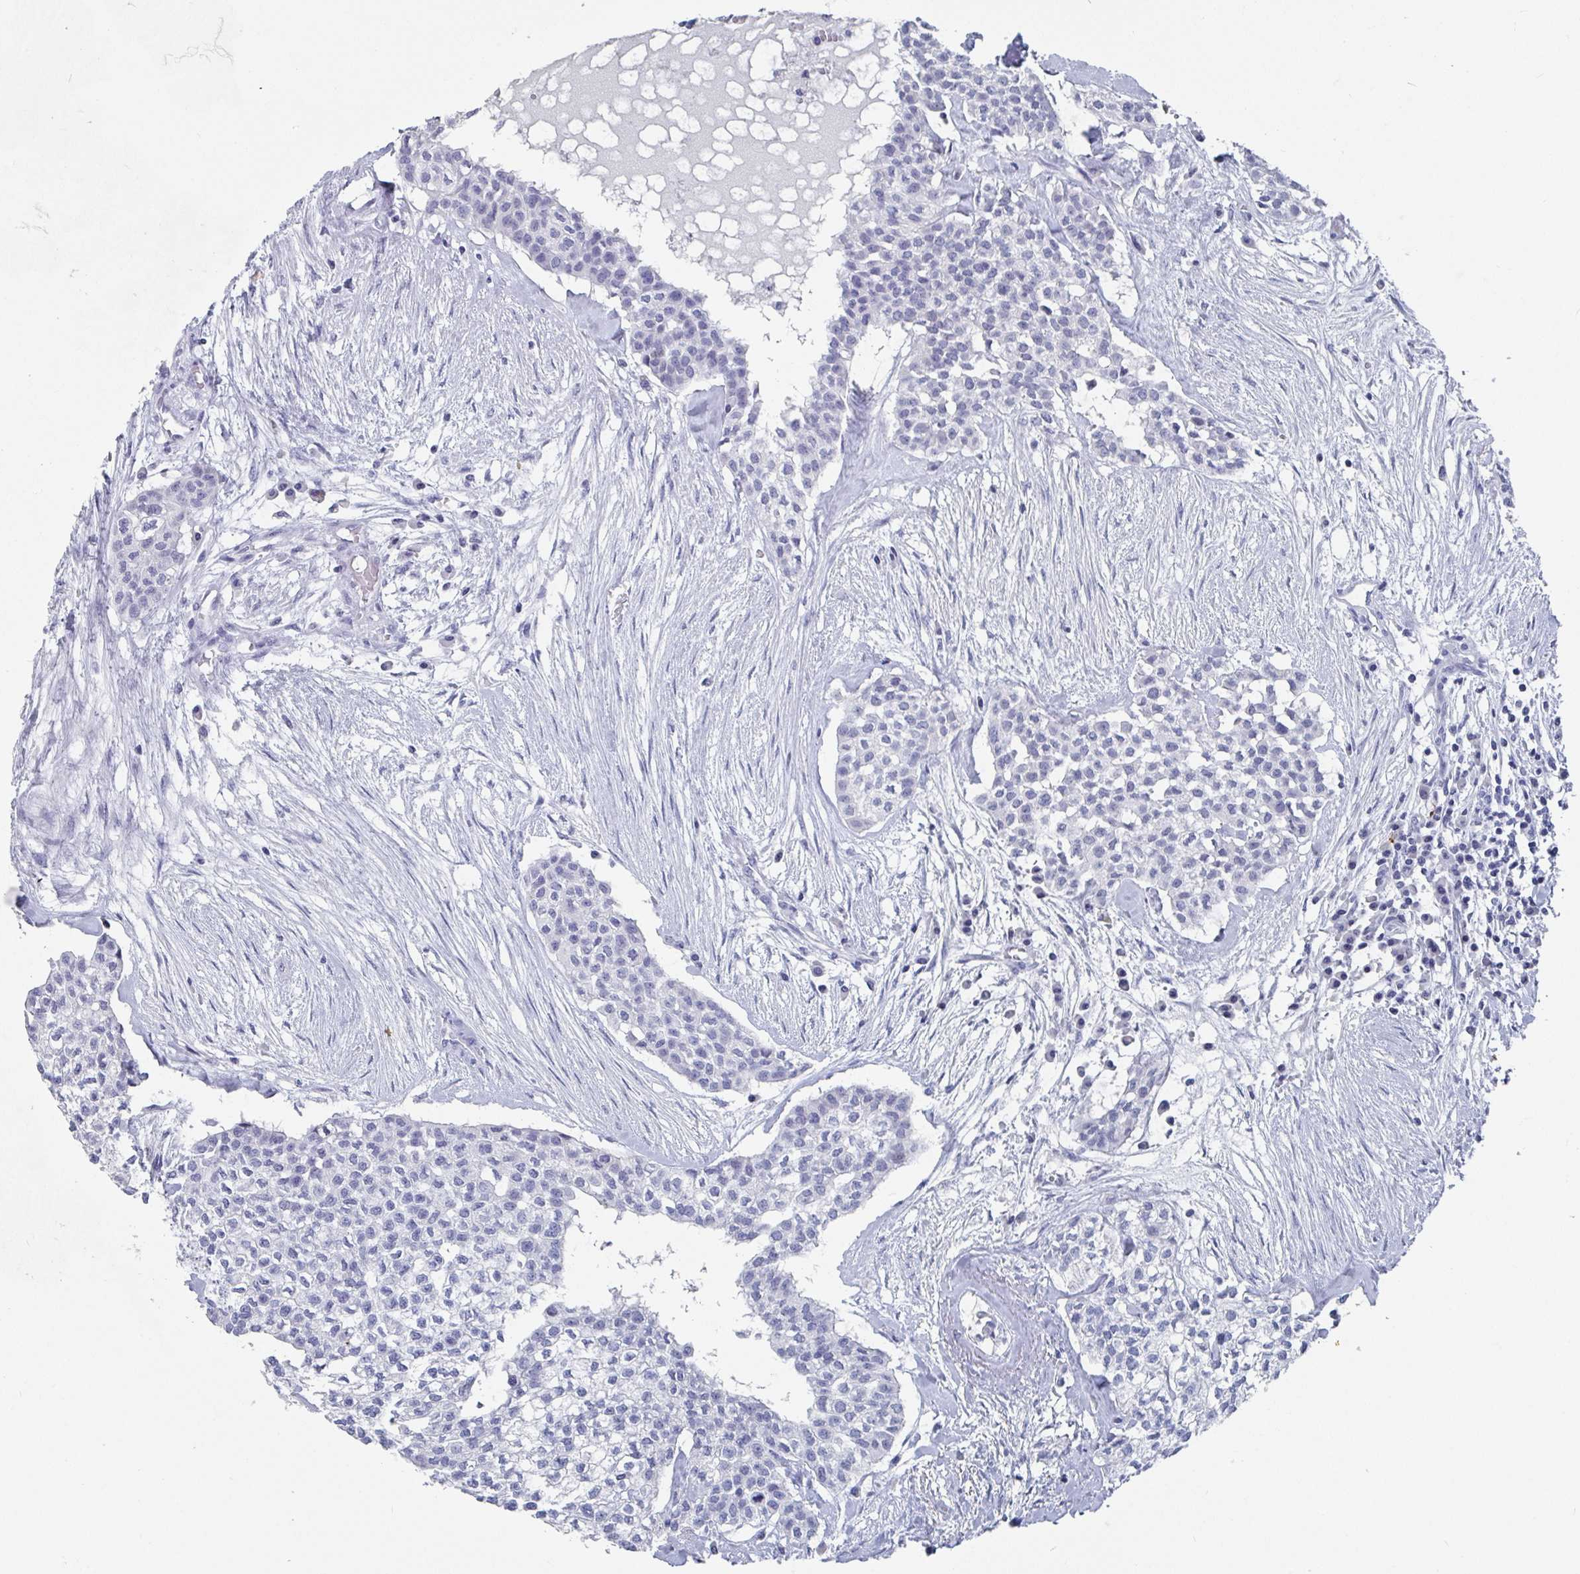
{"staining": {"intensity": "negative", "quantity": "none", "location": "none"}, "tissue": "head and neck cancer", "cell_type": "Tumor cells", "image_type": "cancer", "snomed": [{"axis": "morphology", "description": "Adenocarcinoma, NOS"}, {"axis": "topography", "description": "Head-Neck"}], "caption": "A high-resolution histopathology image shows IHC staining of adenocarcinoma (head and neck), which reveals no significant positivity in tumor cells.", "gene": "CAMKV", "patient": {"sex": "male", "age": 81}}